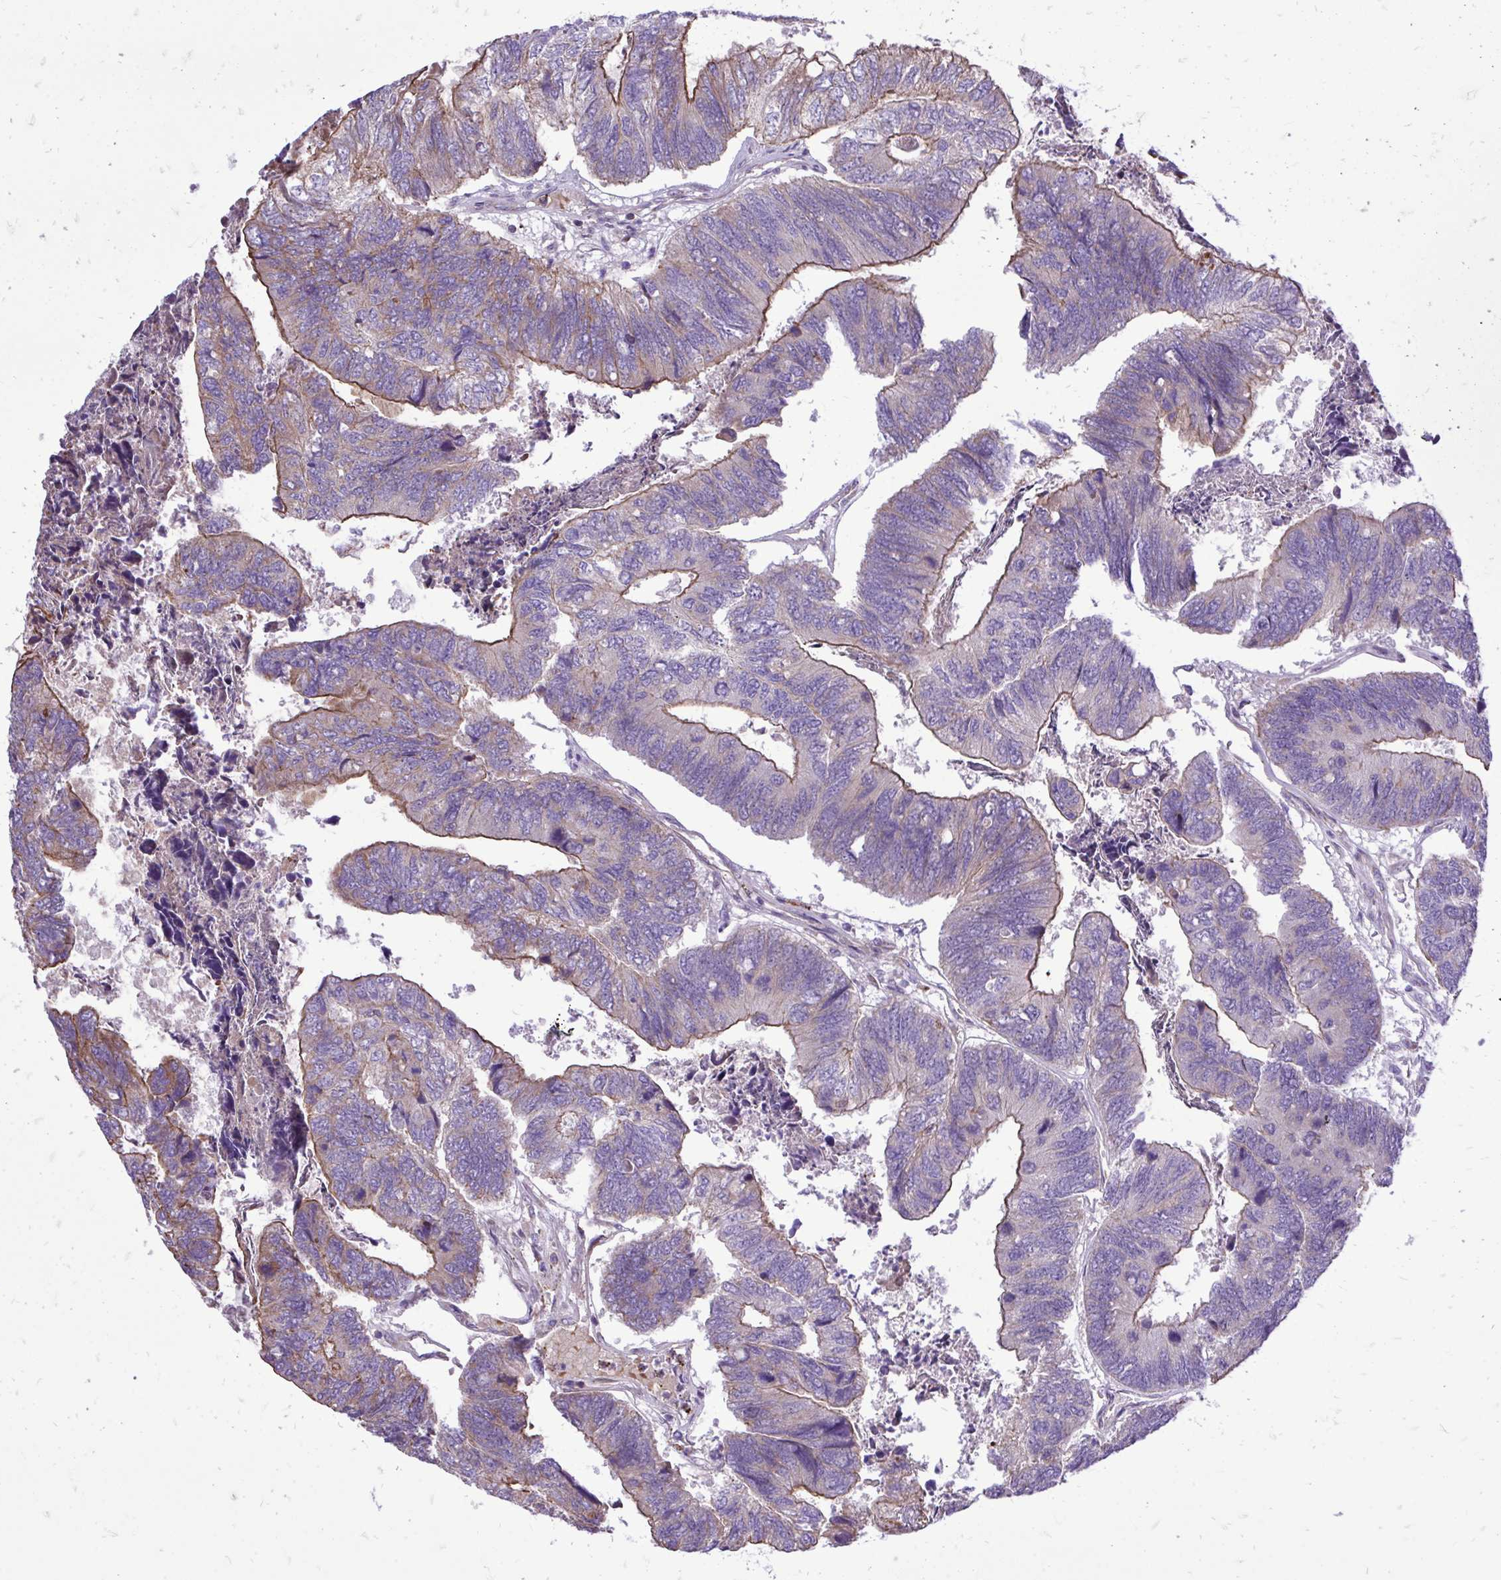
{"staining": {"intensity": "moderate", "quantity": "25%-75%", "location": "cytoplasmic/membranous"}, "tissue": "colorectal cancer", "cell_type": "Tumor cells", "image_type": "cancer", "snomed": [{"axis": "morphology", "description": "Adenocarcinoma, NOS"}, {"axis": "topography", "description": "Colon"}], "caption": "A brown stain labels moderate cytoplasmic/membranous positivity of a protein in colorectal cancer (adenocarcinoma) tumor cells. (Stains: DAB in brown, nuclei in blue, Microscopy: brightfield microscopy at high magnification).", "gene": "ATP13A2", "patient": {"sex": "female", "age": 67}}